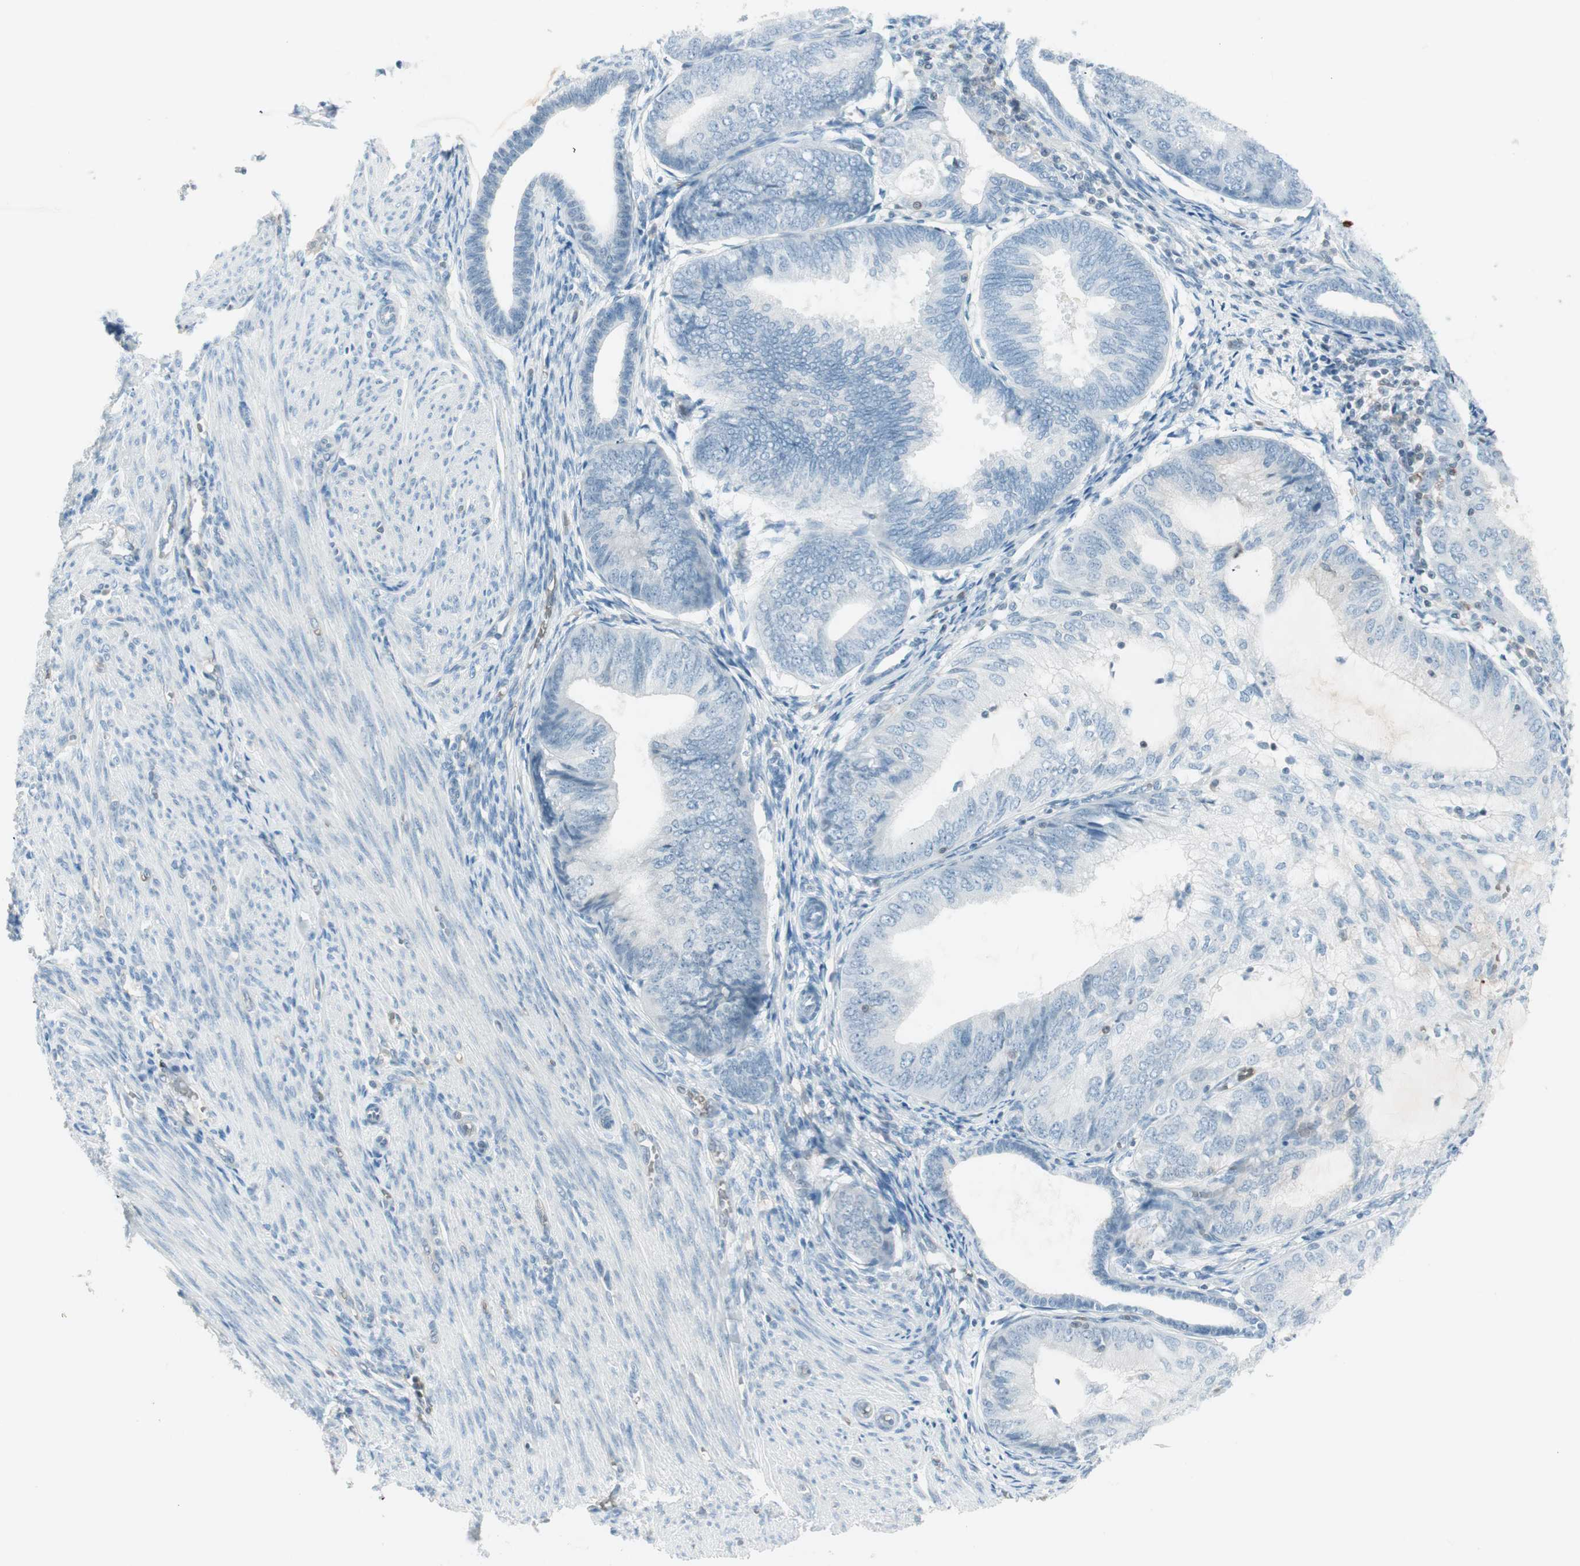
{"staining": {"intensity": "negative", "quantity": "none", "location": "none"}, "tissue": "endometrial cancer", "cell_type": "Tumor cells", "image_type": "cancer", "snomed": [{"axis": "morphology", "description": "Adenocarcinoma, NOS"}, {"axis": "topography", "description": "Endometrium"}], "caption": "Immunohistochemistry (IHC) of human adenocarcinoma (endometrial) displays no positivity in tumor cells. (DAB IHC with hematoxylin counter stain).", "gene": "MAP4K1", "patient": {"sex": "female", "age": 81}}